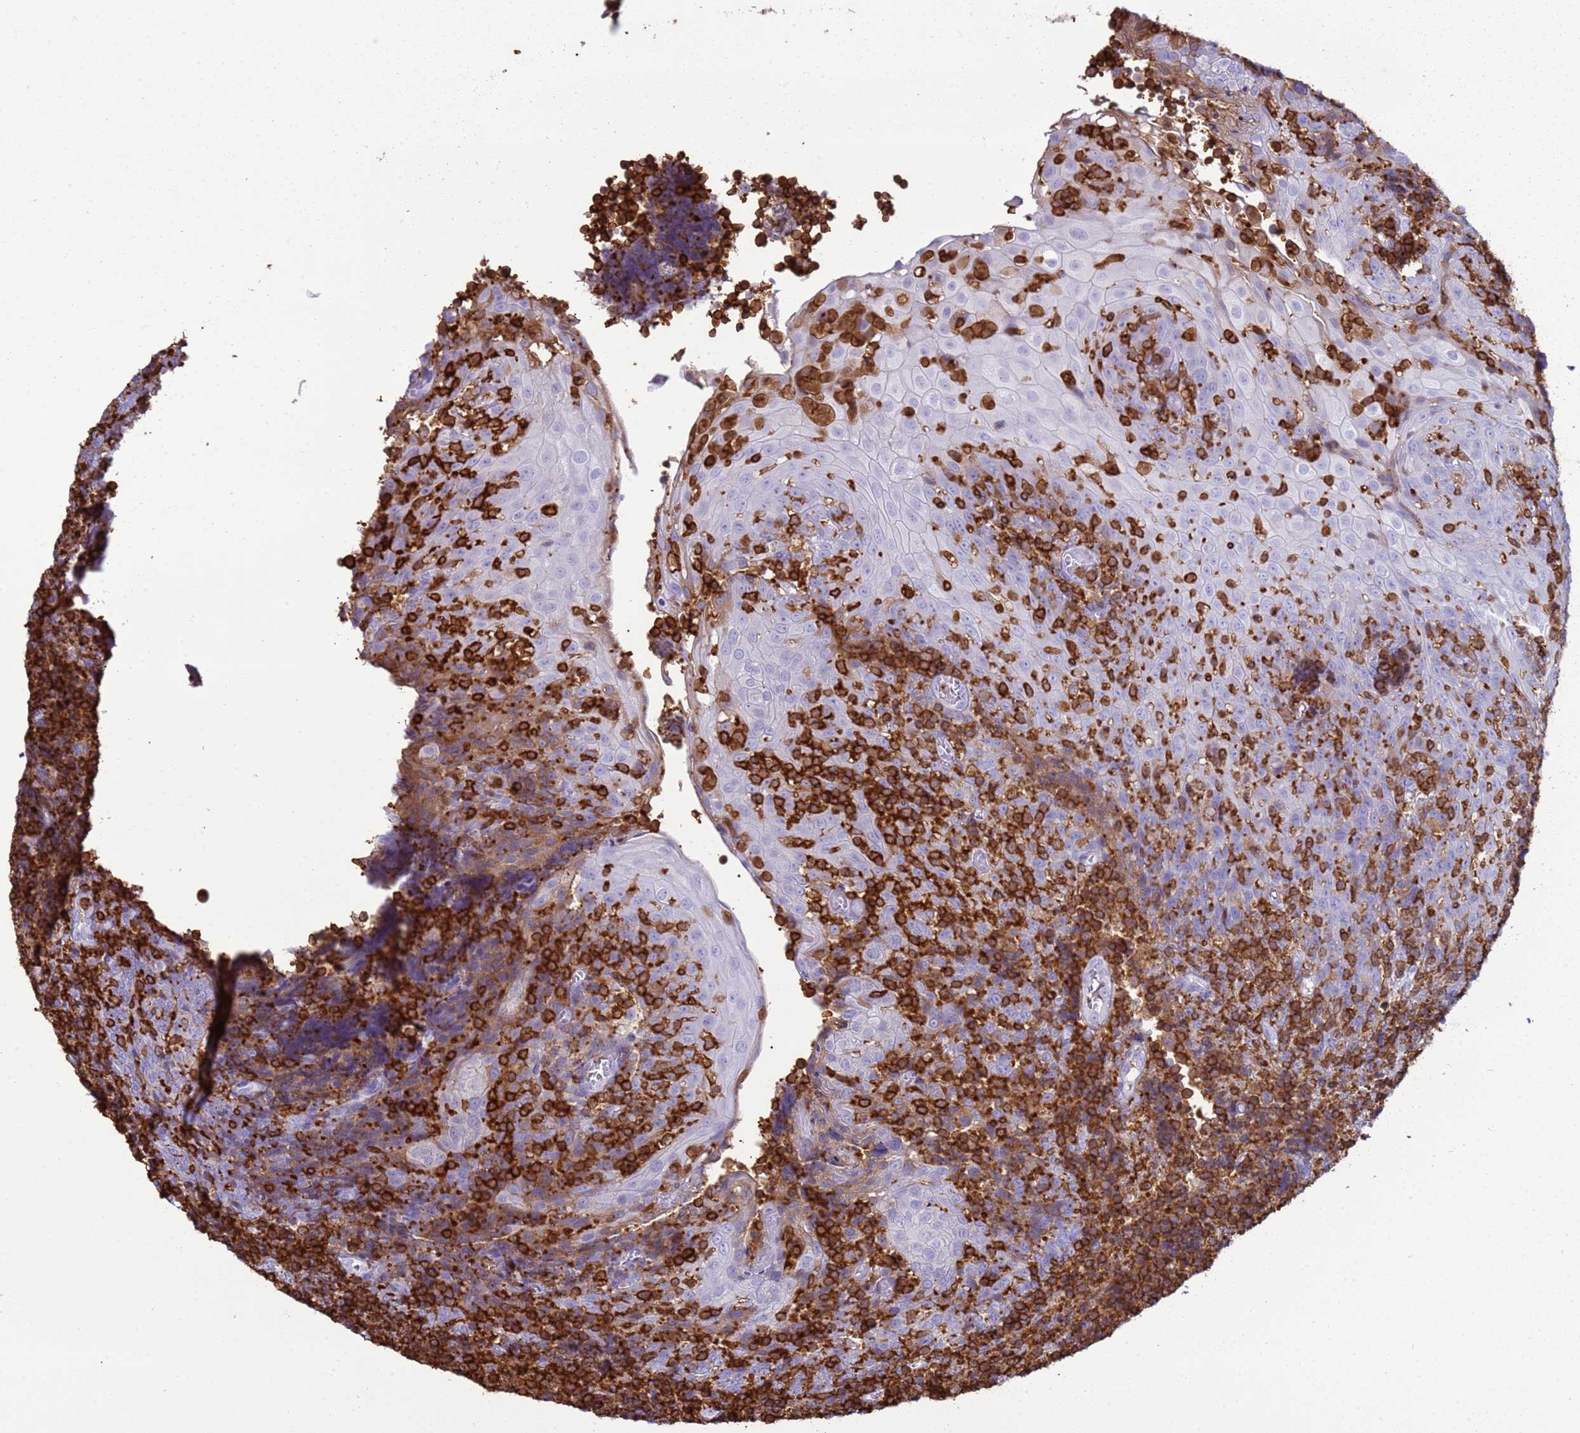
{"staining": {"intensity": "strong", "quantity": ">75%", "location": "cytoplasmic/membranous"}, "tissue": "tonsil", "cell_type": "Germinal center cells", "image_type": "normal", "snomed": [{"axis": "morphology", "description": "Normal tissue, NOS"}, {"axis": "topography", "description": "Tonsil"}], "caption": "Immunohistochemistry (IHC) staining of unremarkable tonsil, which demonstrates high levels of strong cytoplasmic/membranous expression in approximately >75% of germinal center cells indicating strong cytoplasmic/membranous protein expression. The staining was performed using DAB (3,3'-diaminobenzidine) (brown) for protein detection and nuclei were counterstained in hematoxylin (blue).", "gene": "IRF5", "patient": {"sex": "female", "age": 19}}